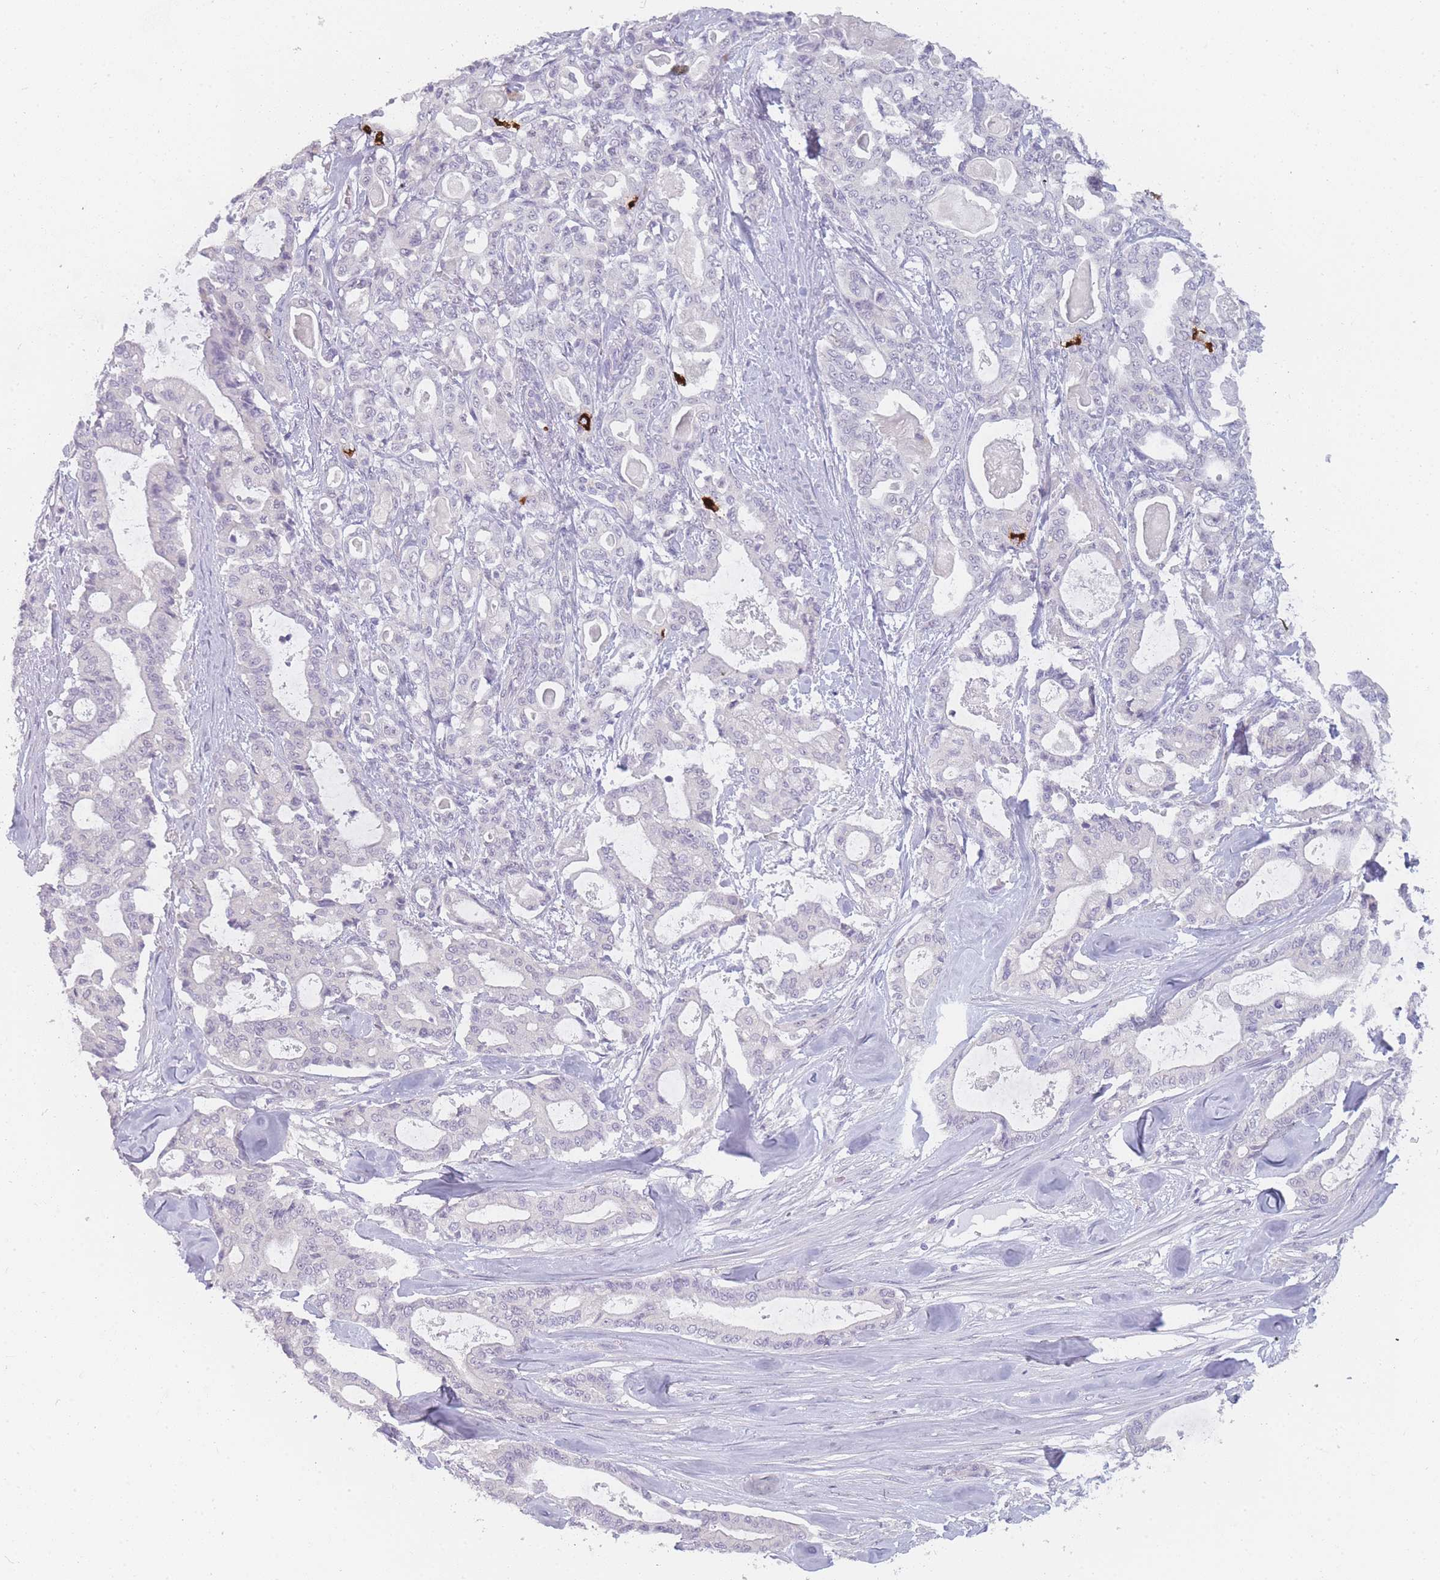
{"staining": {"intensity": "strong", "quantity": "<25%", "location": "cytoplasmic/membranous"}, "tissue": "pancreatic cancer", "cell_type": "Tumor cells", "image_type": "cancer", "snomed": [{"axis": "morphology", "description": "Adenocarcinoma, NOS"}, {"axis": "topography", "description": "Pancreas"}], "caption": "This photomicrograph displays IHC staining of human adenocarcinoma (pancreatic), with medium strong cytoplasmic/membranous positivity in approximately <25% of tumor cells.", "gene": "INS", "patient": {"sex": "male", "age": 63}}